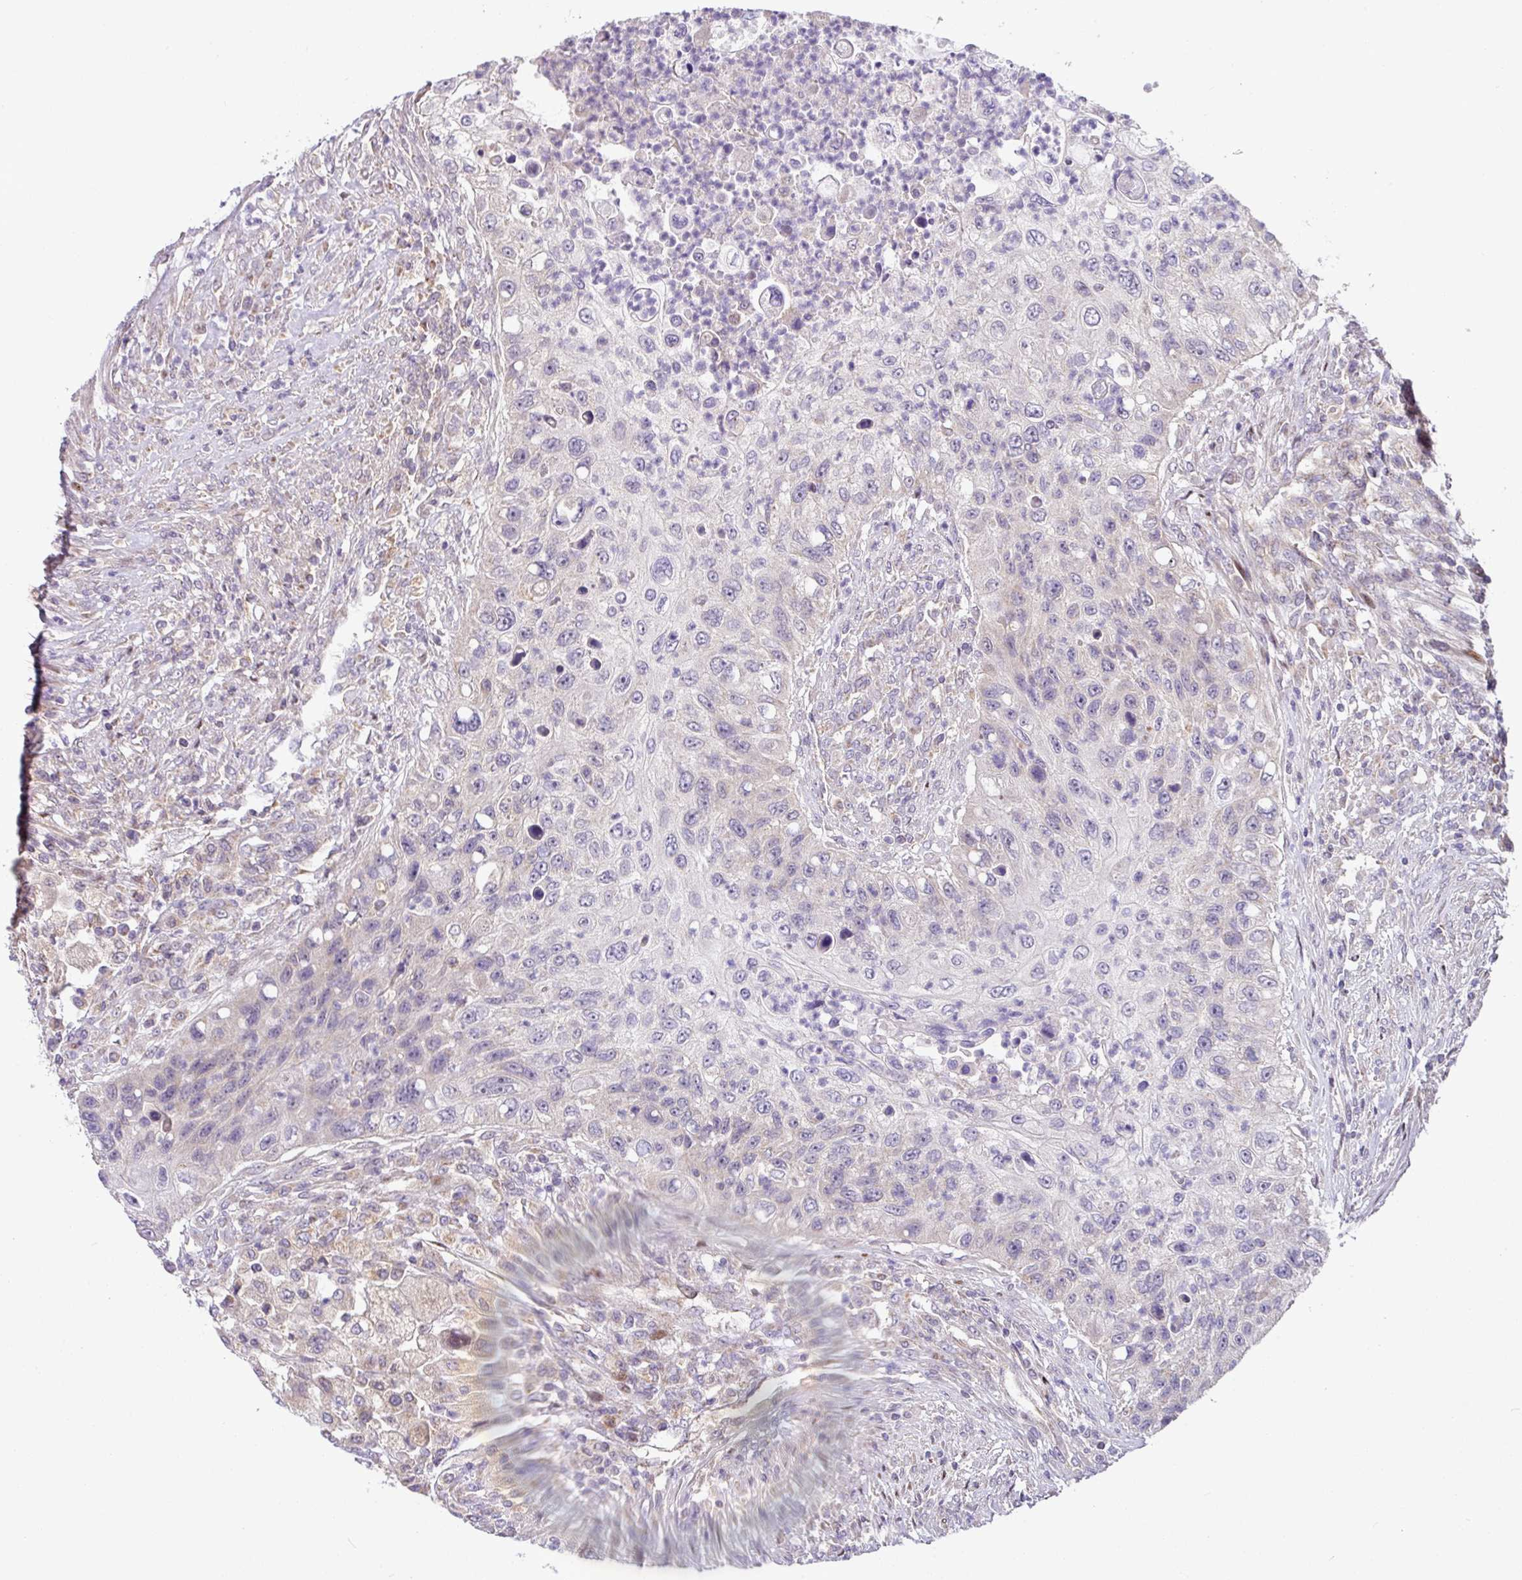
{"staining": {"intensity": "negative", "quantity": "none", "location": "none"}, "tissue": "urothelial cancer", "cell_type": "Tumor cells", "image_type": "cancer", "snomed": [{"axis": "morphology", "description": "Urothelial carcinoma, High grade"}, {"axis": "topography", "description": "Urinary bladder"}], "caption": "An immunohistochemistry (IHC) image of urothelial cancer is shown. There is no staining in tumor cells of urothelial cancer.", "gene": "SARS2", "patient": {"sex": "female", "age": 60}}